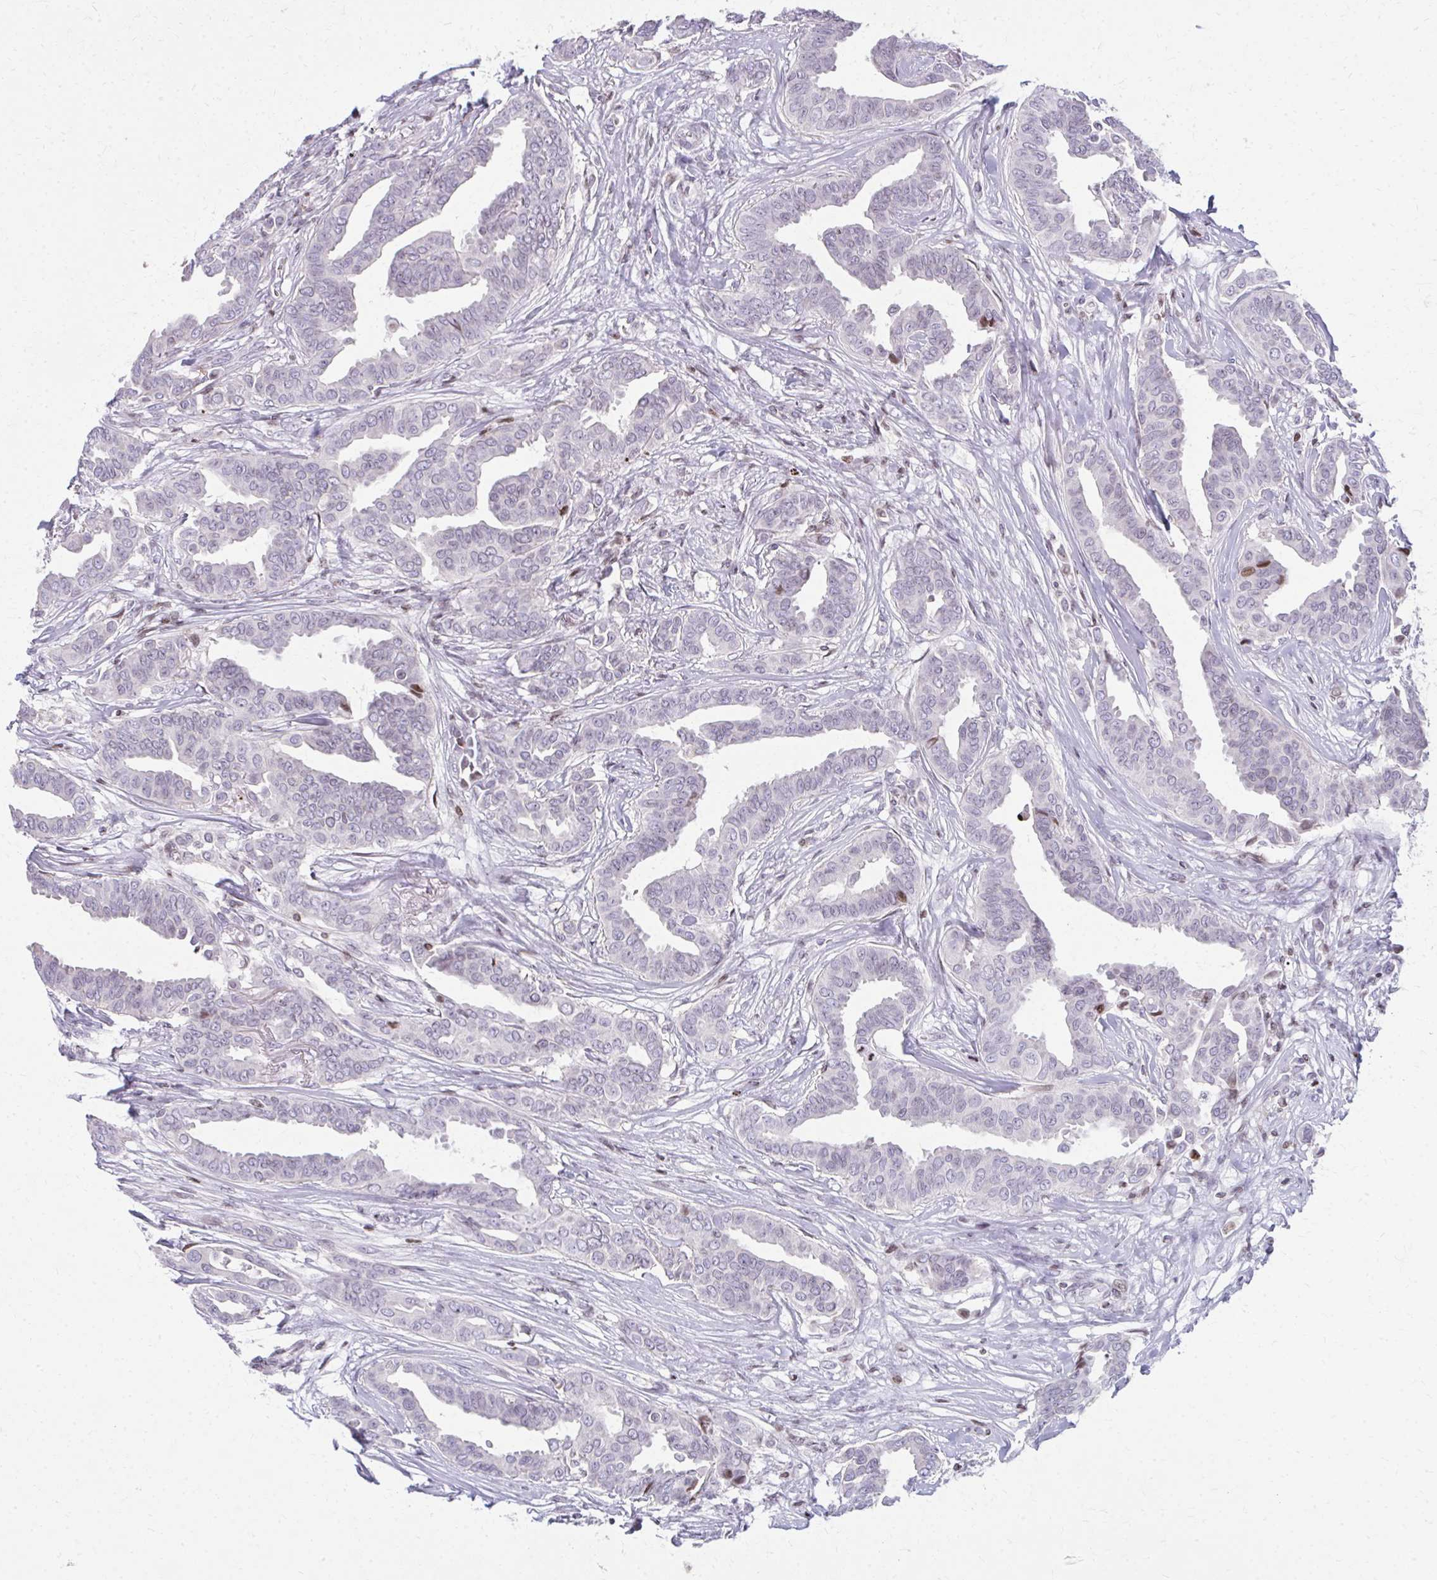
{"staining": {"intensity": "moderate", "quantity": "<25%", "location": "nuclear"}, "tissue": "breast cancer", "cell_type": "Tumor cells", "image_type": "cancer", "snomed": [{"axis": "morphology", "description": "Duct carcinoma"}, {"axis": "topography", "description": "Breast"}], "caption": "About <25% of tumor cells in human breast cancer show moderate nuclear protein positivity as visualized by brown immunohistochemical staining.", "gene": "AP5M1", "patient": {"sex": "female", "age": 45}}